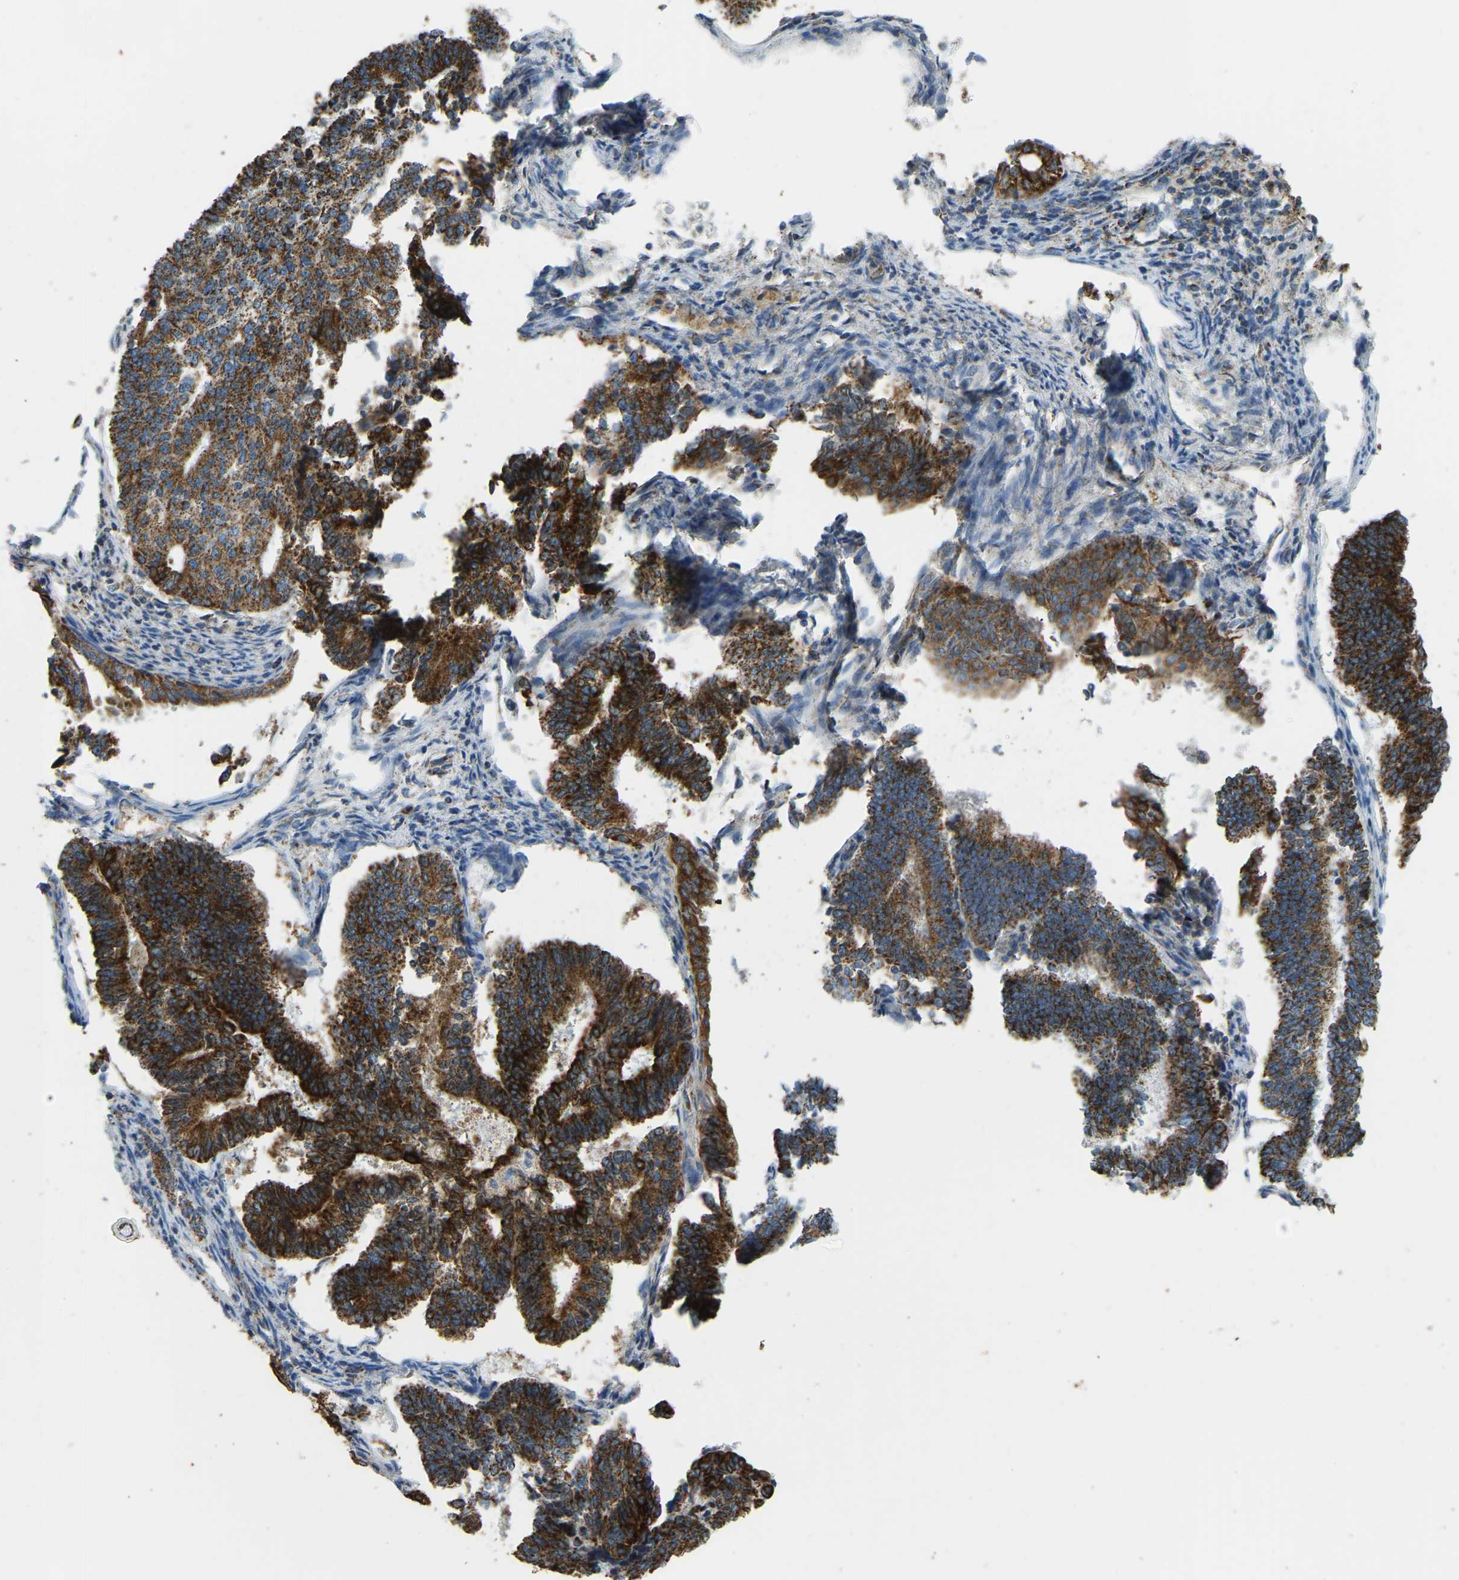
{"staining": {"intensity": "strong", "quantity": ">75%", "location": "cytoplasmic/membranous"}, "tissue": "endometrial cancer", "cell_type": "Tumor cells", "image_type": "cancer", "snomed": [{"axis": "morphology", "description": "Adenocarcinoma, NOS"}, {"axis": "topography", "description": "Endometrium"}], "caption": "Brown immunohistochemical staining in human endometrial cancer exhibits strong cytoplasmic/membranous positivity in about >75% of tumor cells.", "gene": "ZNF200", "patient": {"sex": "female", "age": 70}}